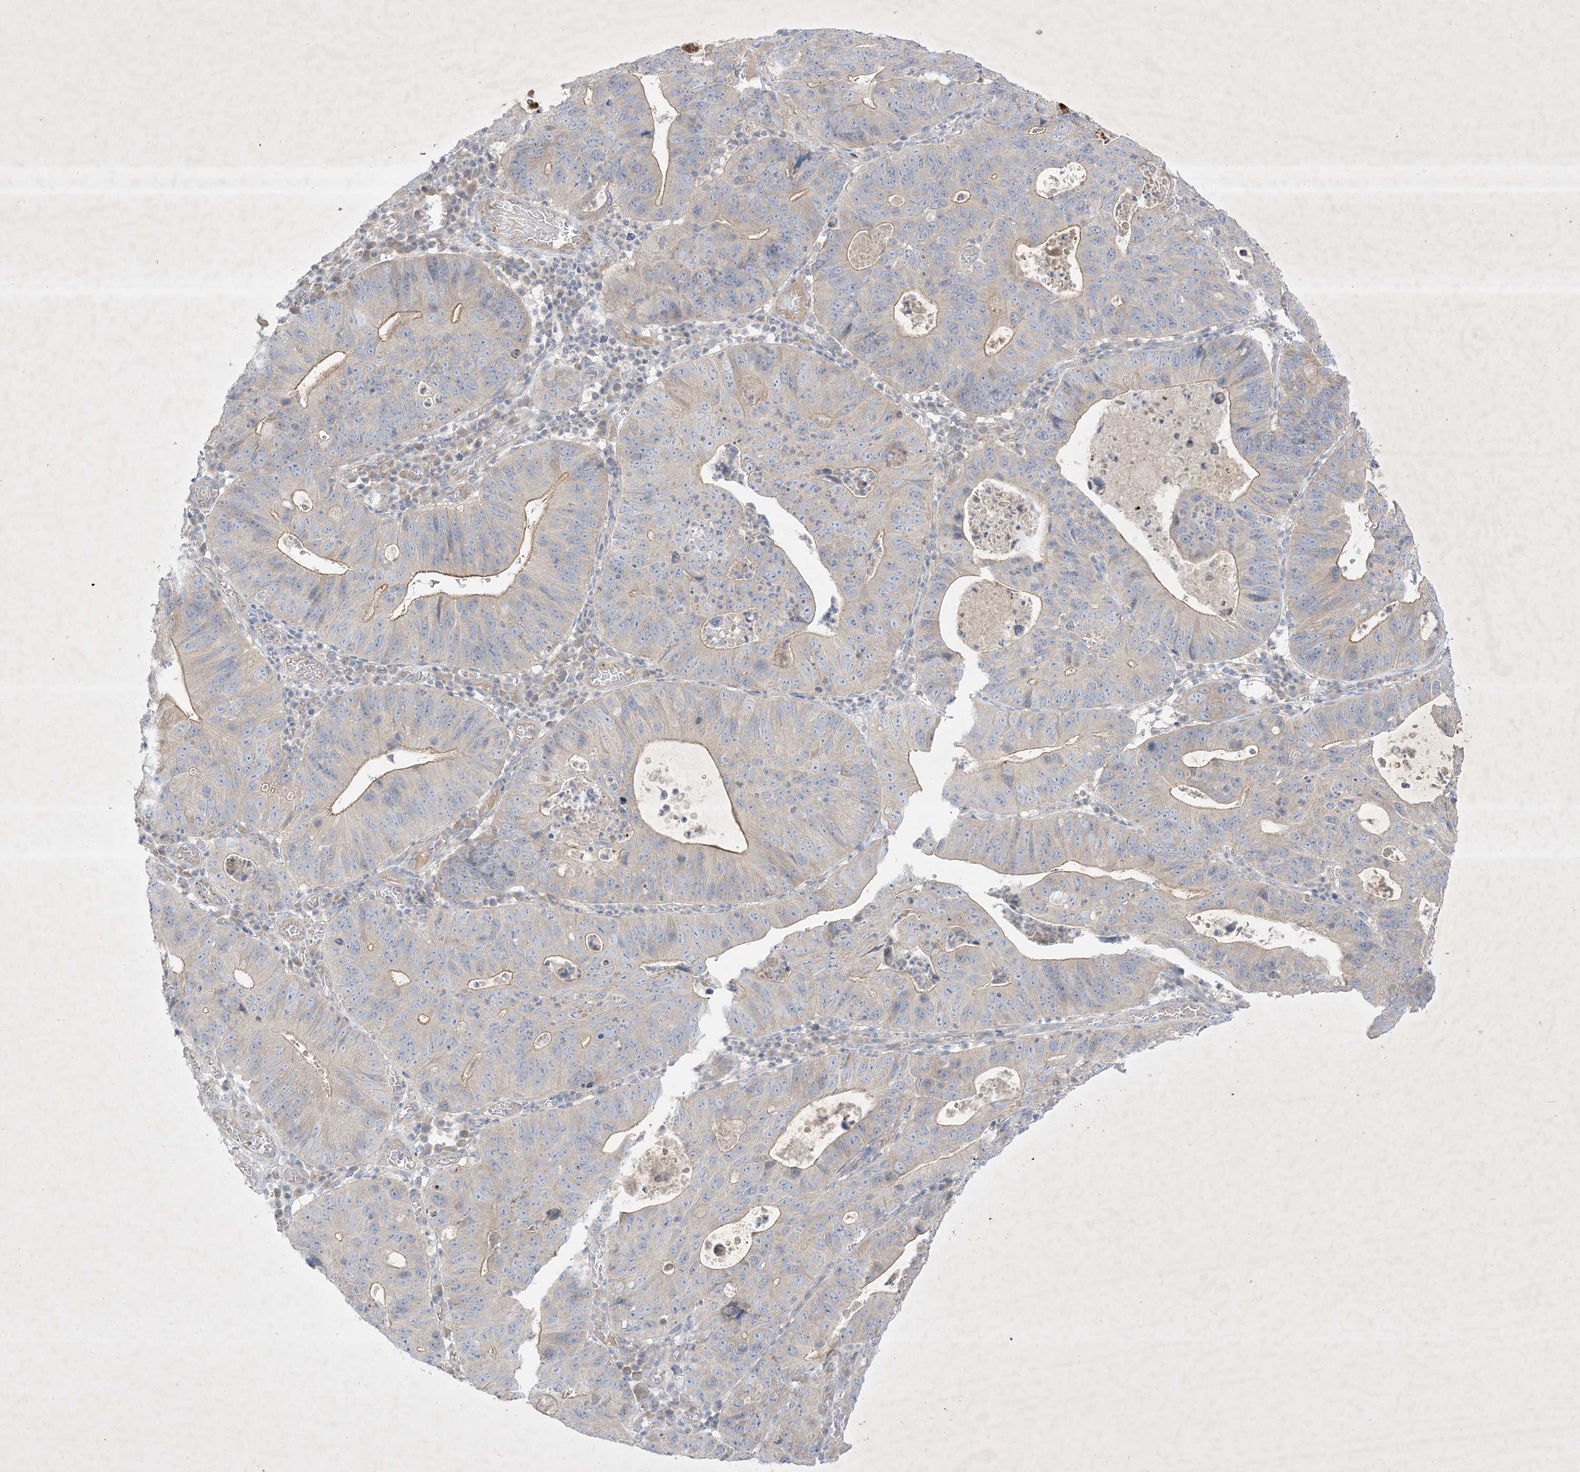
{"staining": {"intensity": "moderate", "quantity": "<25%", "location": "cytoplasmic/membranous"}, "tissue": "stomach cancer", "cell_type": "Tumor cells", "image_type": "cancer", "snomed": [{"axis": "morphology", "description": "Adenocarcinoma, NOS"}, {"axis": "topography", "description": "Stomach"}], "caption": "This photomicrograph shows immunohistochemistry (IHC) staining of stomach cancer (adenocarcinoma), with low moderate cytoplasmic/membranous expression in approximately <25% of tumor cells.", "gene": "PLEKHA3", "patient": {"sex": "male", "age": 59}}